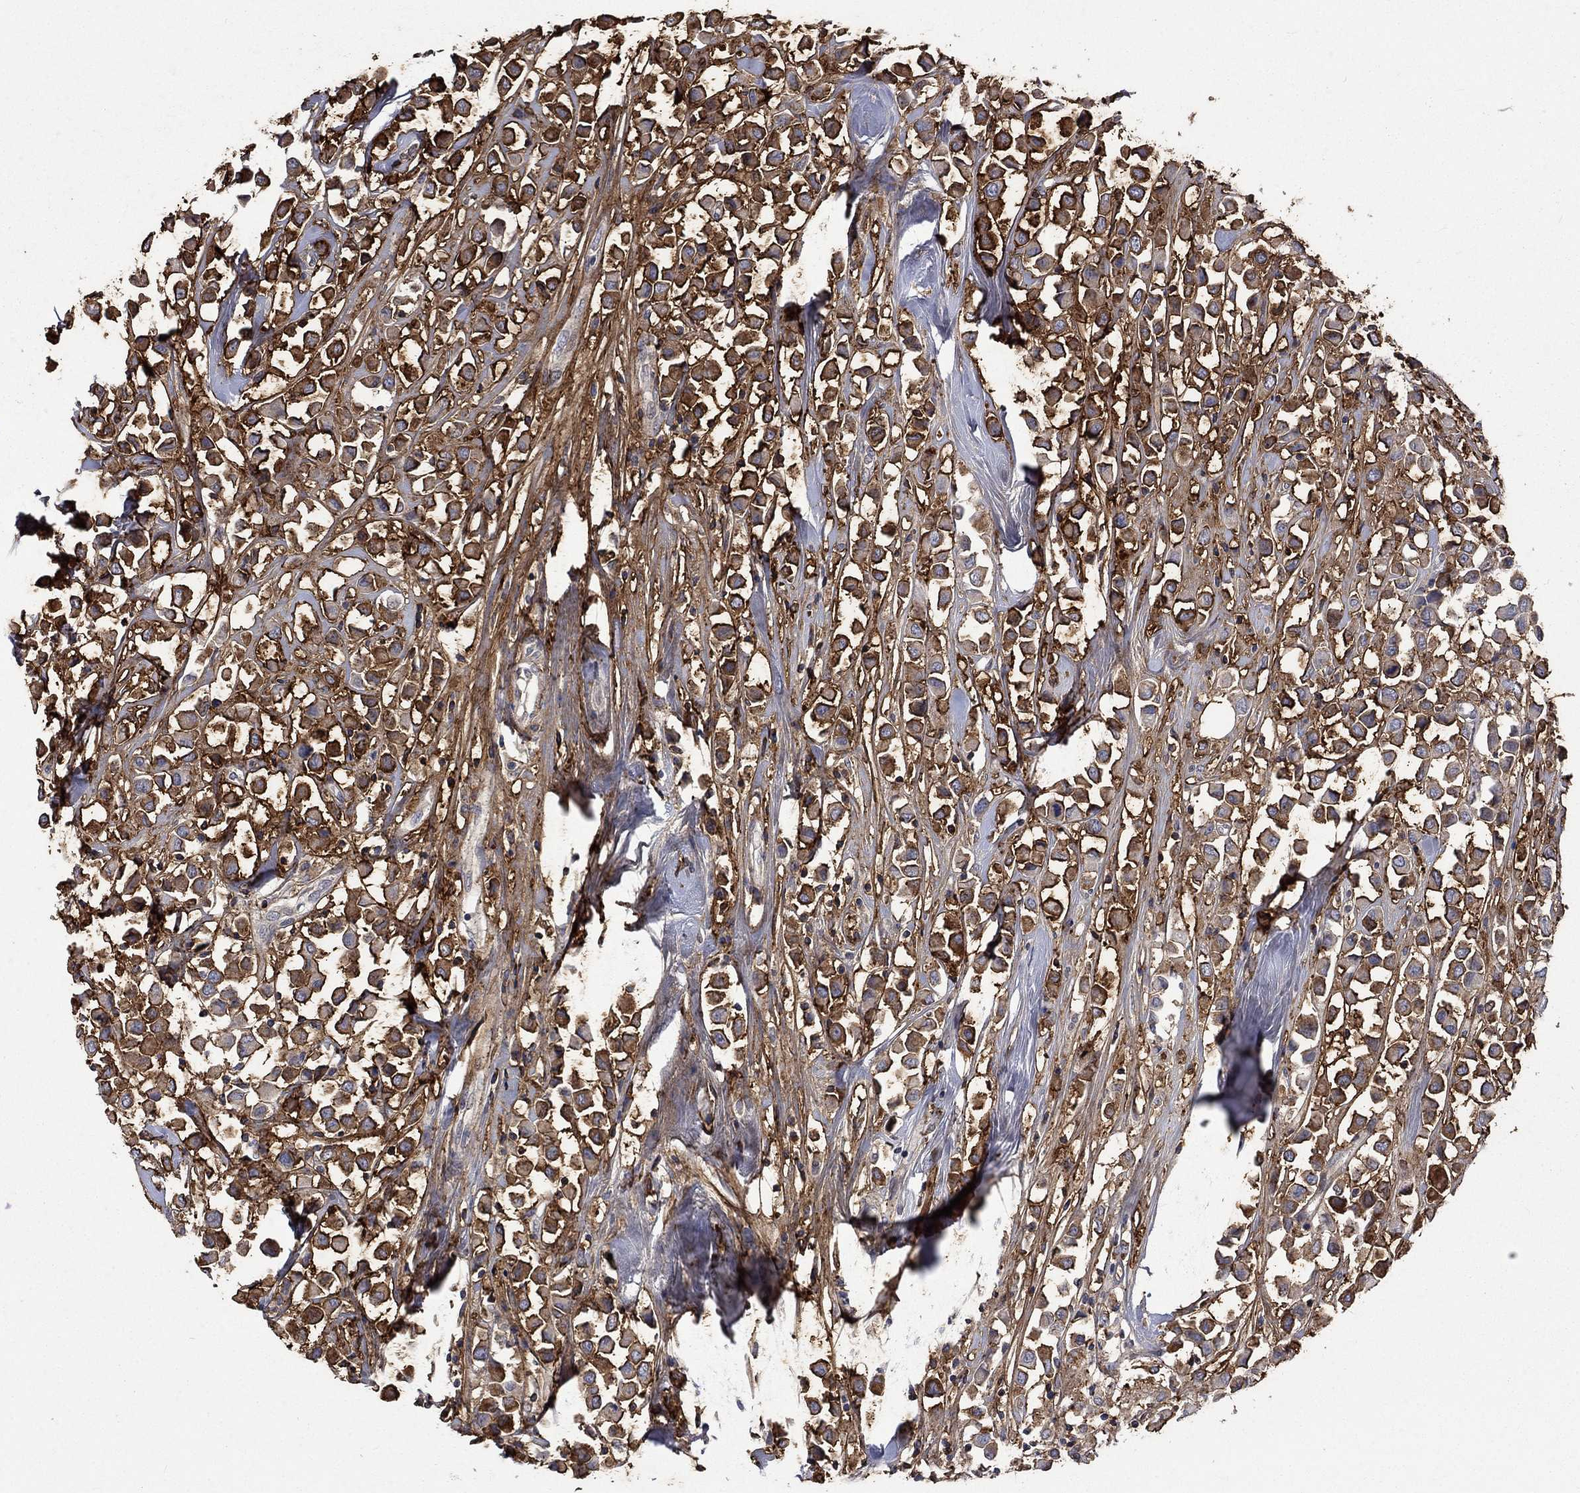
{"staining": {"intensity": "moderate", "quantity": "25%-75%", "location": "cytoplasmic/membranous"}, "tissue": "breast cancer", "cell_type": "Tumor cells", "image_type": "cancer", "snomed": [{"axis": "morphology", "description": "Duct carcinoma"}, {"axis": "topography", "description": "Breast"}], "caption": "High-magnification brightfield microscopy of intraductal carcinoma (breast) stained with DAB (brown) and counterstained with hematoxylin (blue). tumor cells exhibit moderate cytoplasmic/membranous staining is identified in approximately25%-75% of cells.", "gene": "VCAN", "patient": {"sex": "female", "age": 61}}